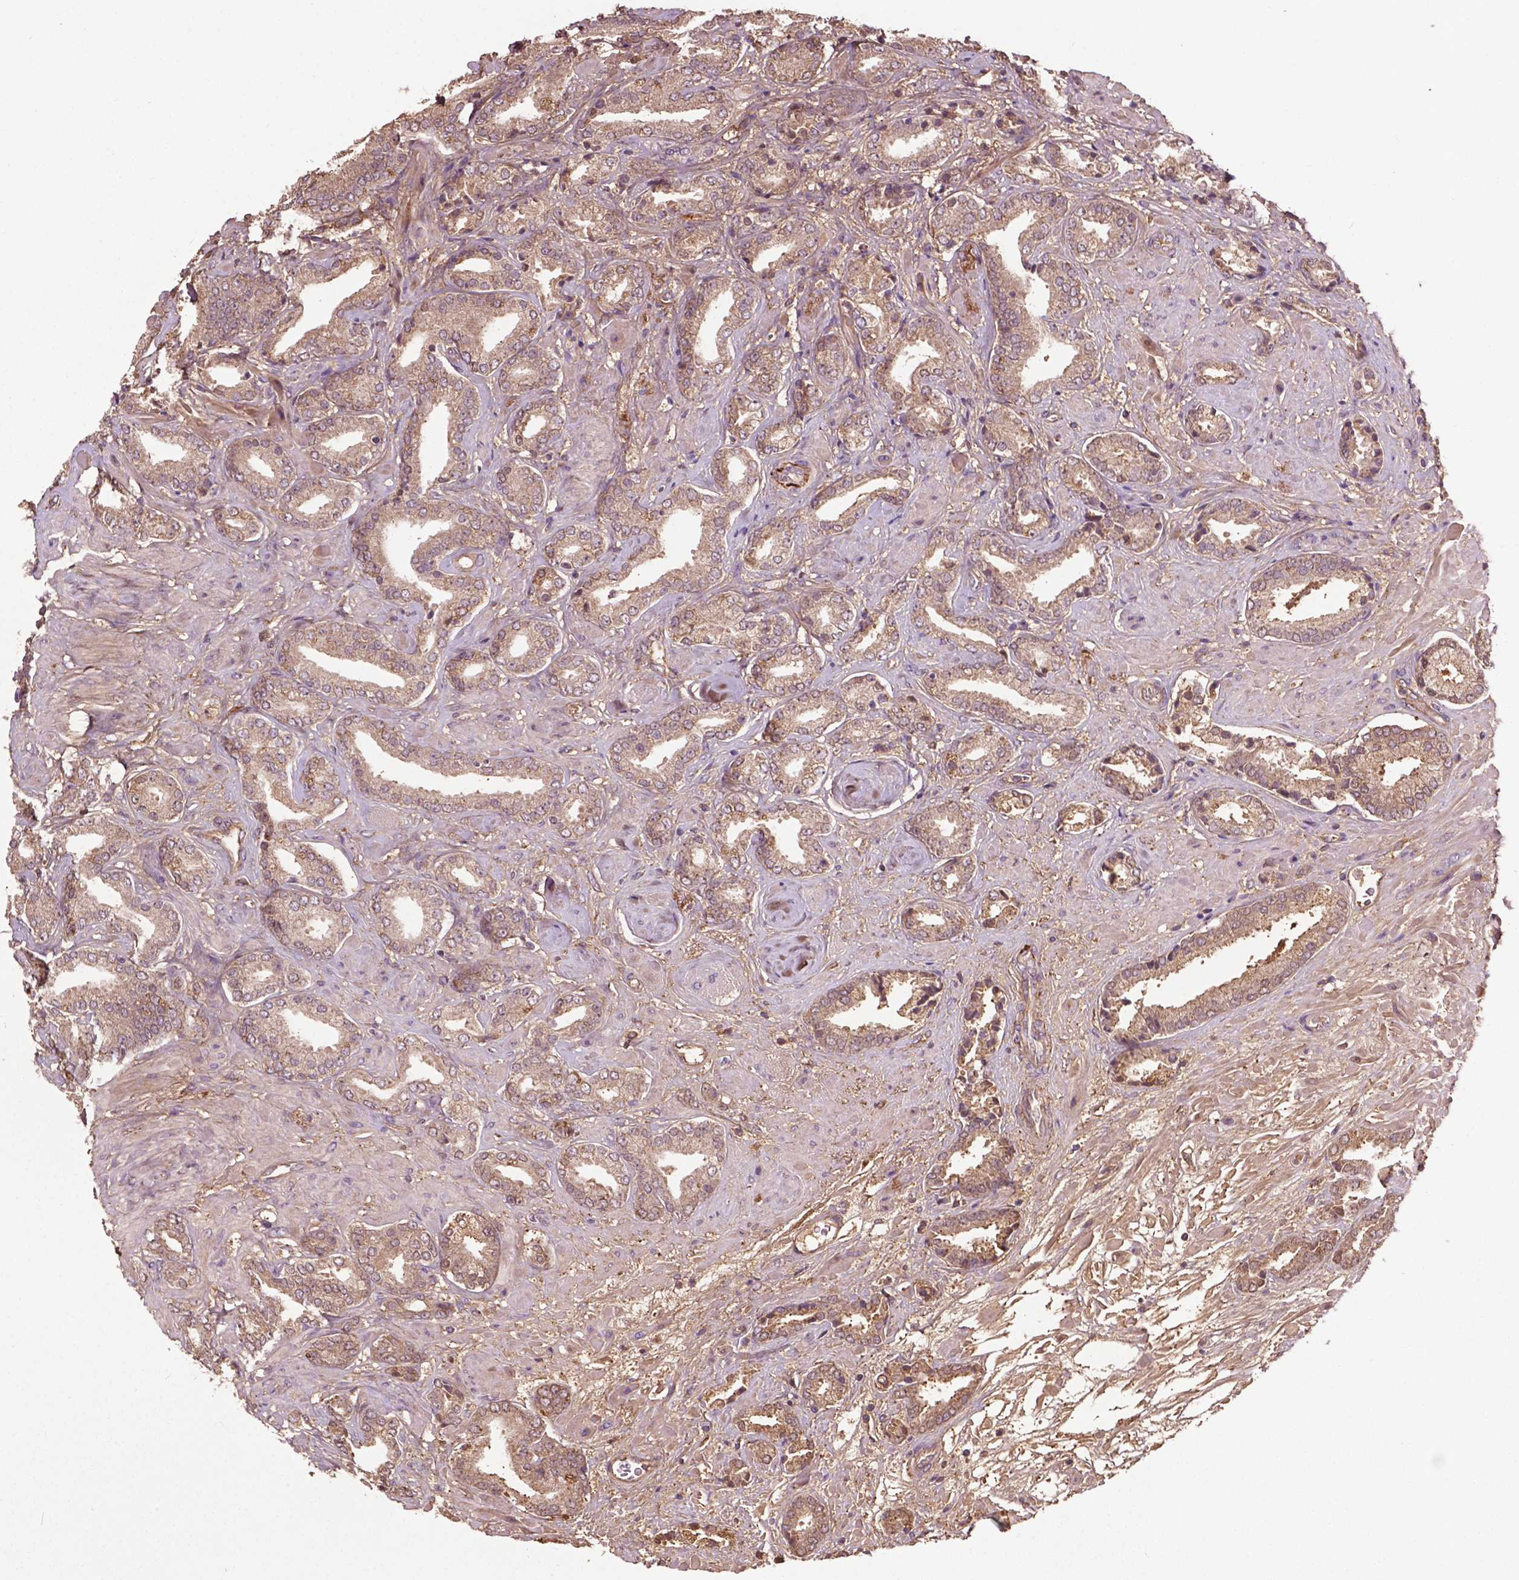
{"staining": {"intensity": "moderate", "quantity": ">75%", "location": "cytoplasmic/membranous"}, "tissue": "prostate cancer", "cell_type": "Tumor cells", "image_type": "cancer", "snomed": [{"axis": "morphology", "description": "Adenocarcinoma, High grade"}, {"axis": "topography", "description": "Prostate"}], "caption": "Human high-grade adenocarcinoma (prostate) stained with a brown dye demonstrates moderate cytoplasmic/membranous positive positivity in approximately >75% of tumor cells.", "gene": "GJA9", "patient": {"sex": "male", "age": 56}}